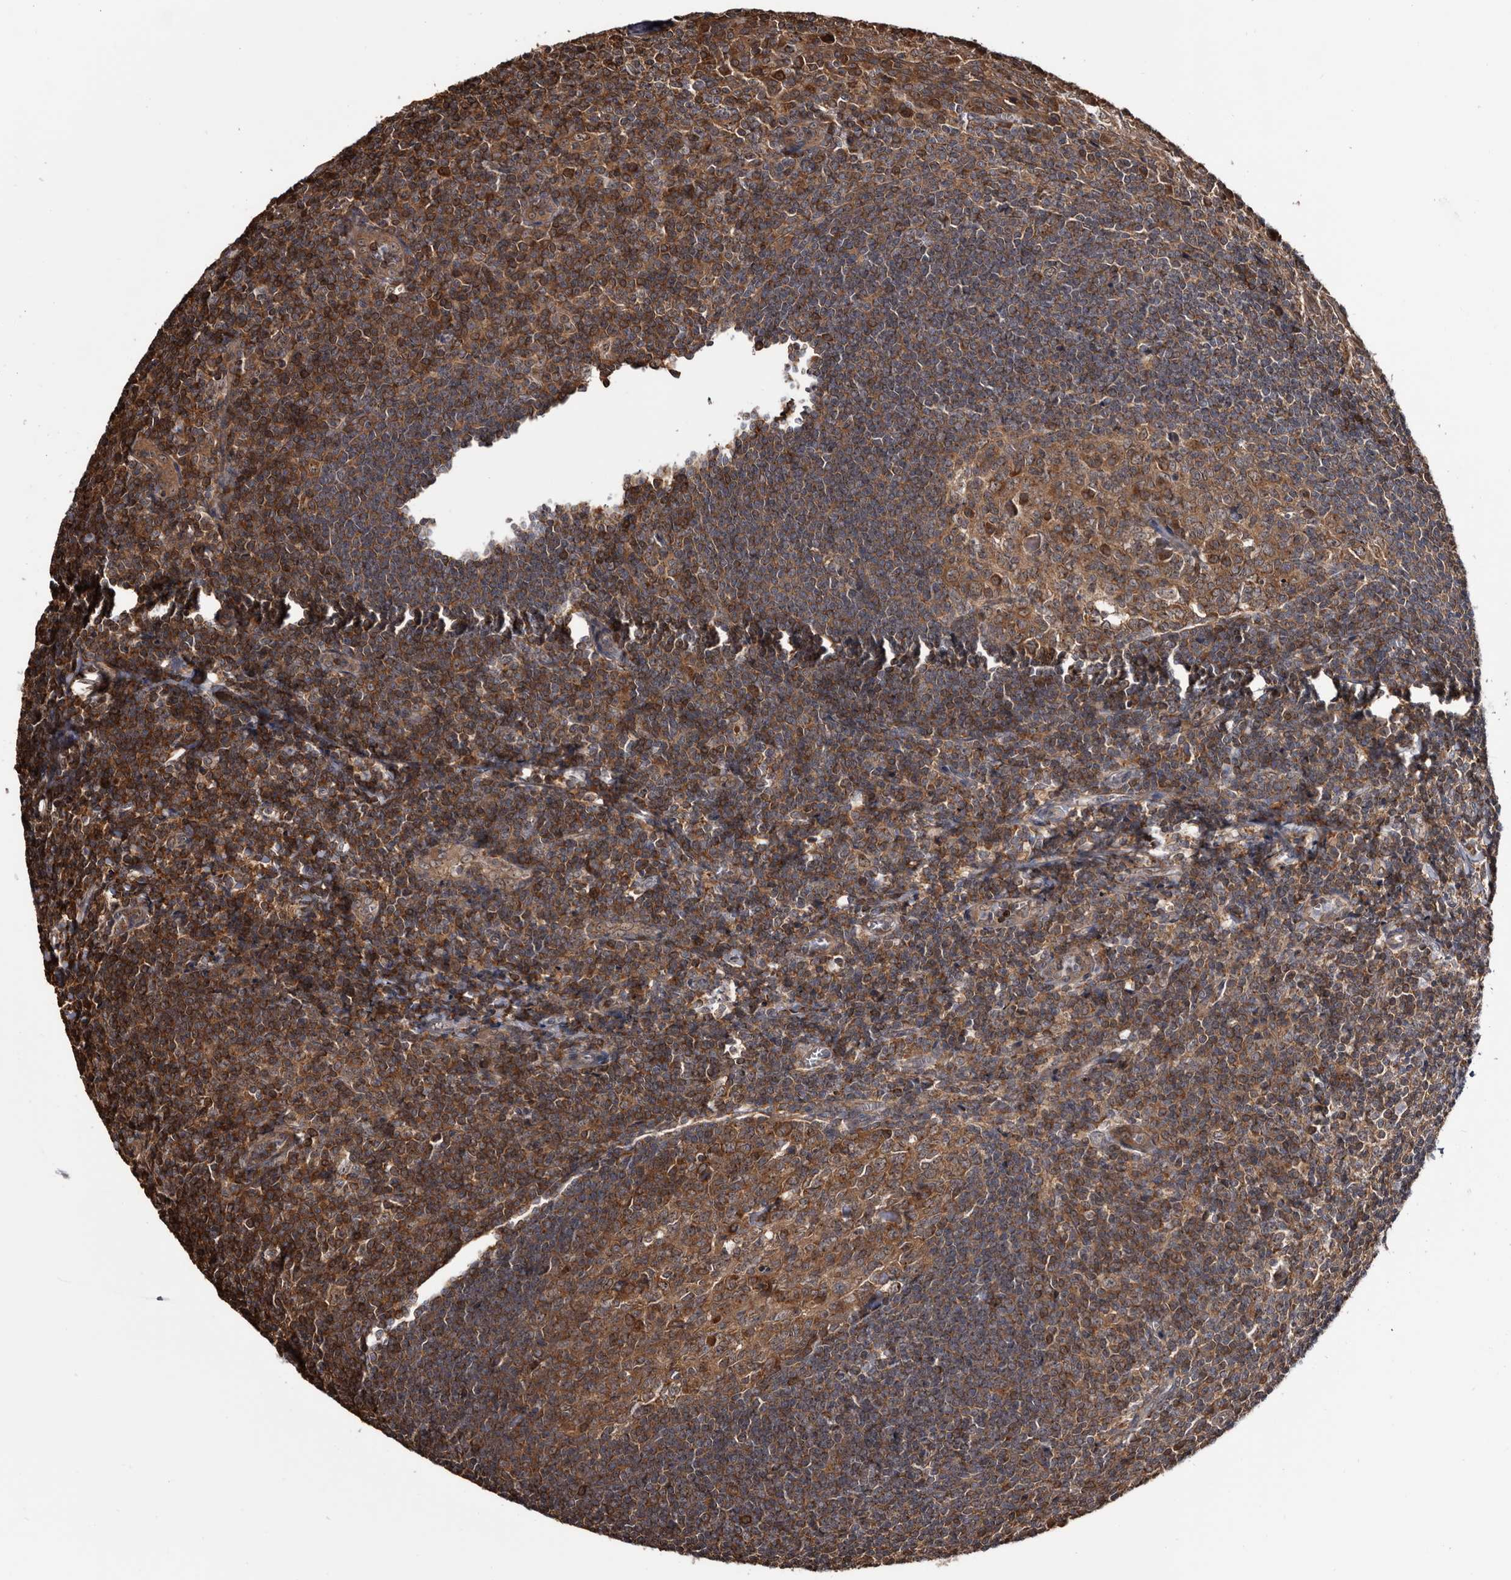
{"staining": {"intensity": "strong", "quantity": ">75%", "location": "cytoplasmic/membranous"}, "tissue": "tonsil", "cell_type": "Germinal center cells", "image_type": "normal", "snomed": [{"axis": "morphology", "description": "Normal tissue, NOS"}, {"axis": "topography", "description": "Tonsil"}], "caption": "Protein staining of benign tonsil exhibits strong cytoplasmic/membranous positivity in approximately >75% of germinal center cells. (IHC, brightfield microscopy, high magnification).", "gene": "TTI2", "patient": {"sex": "male", "age": 27}}